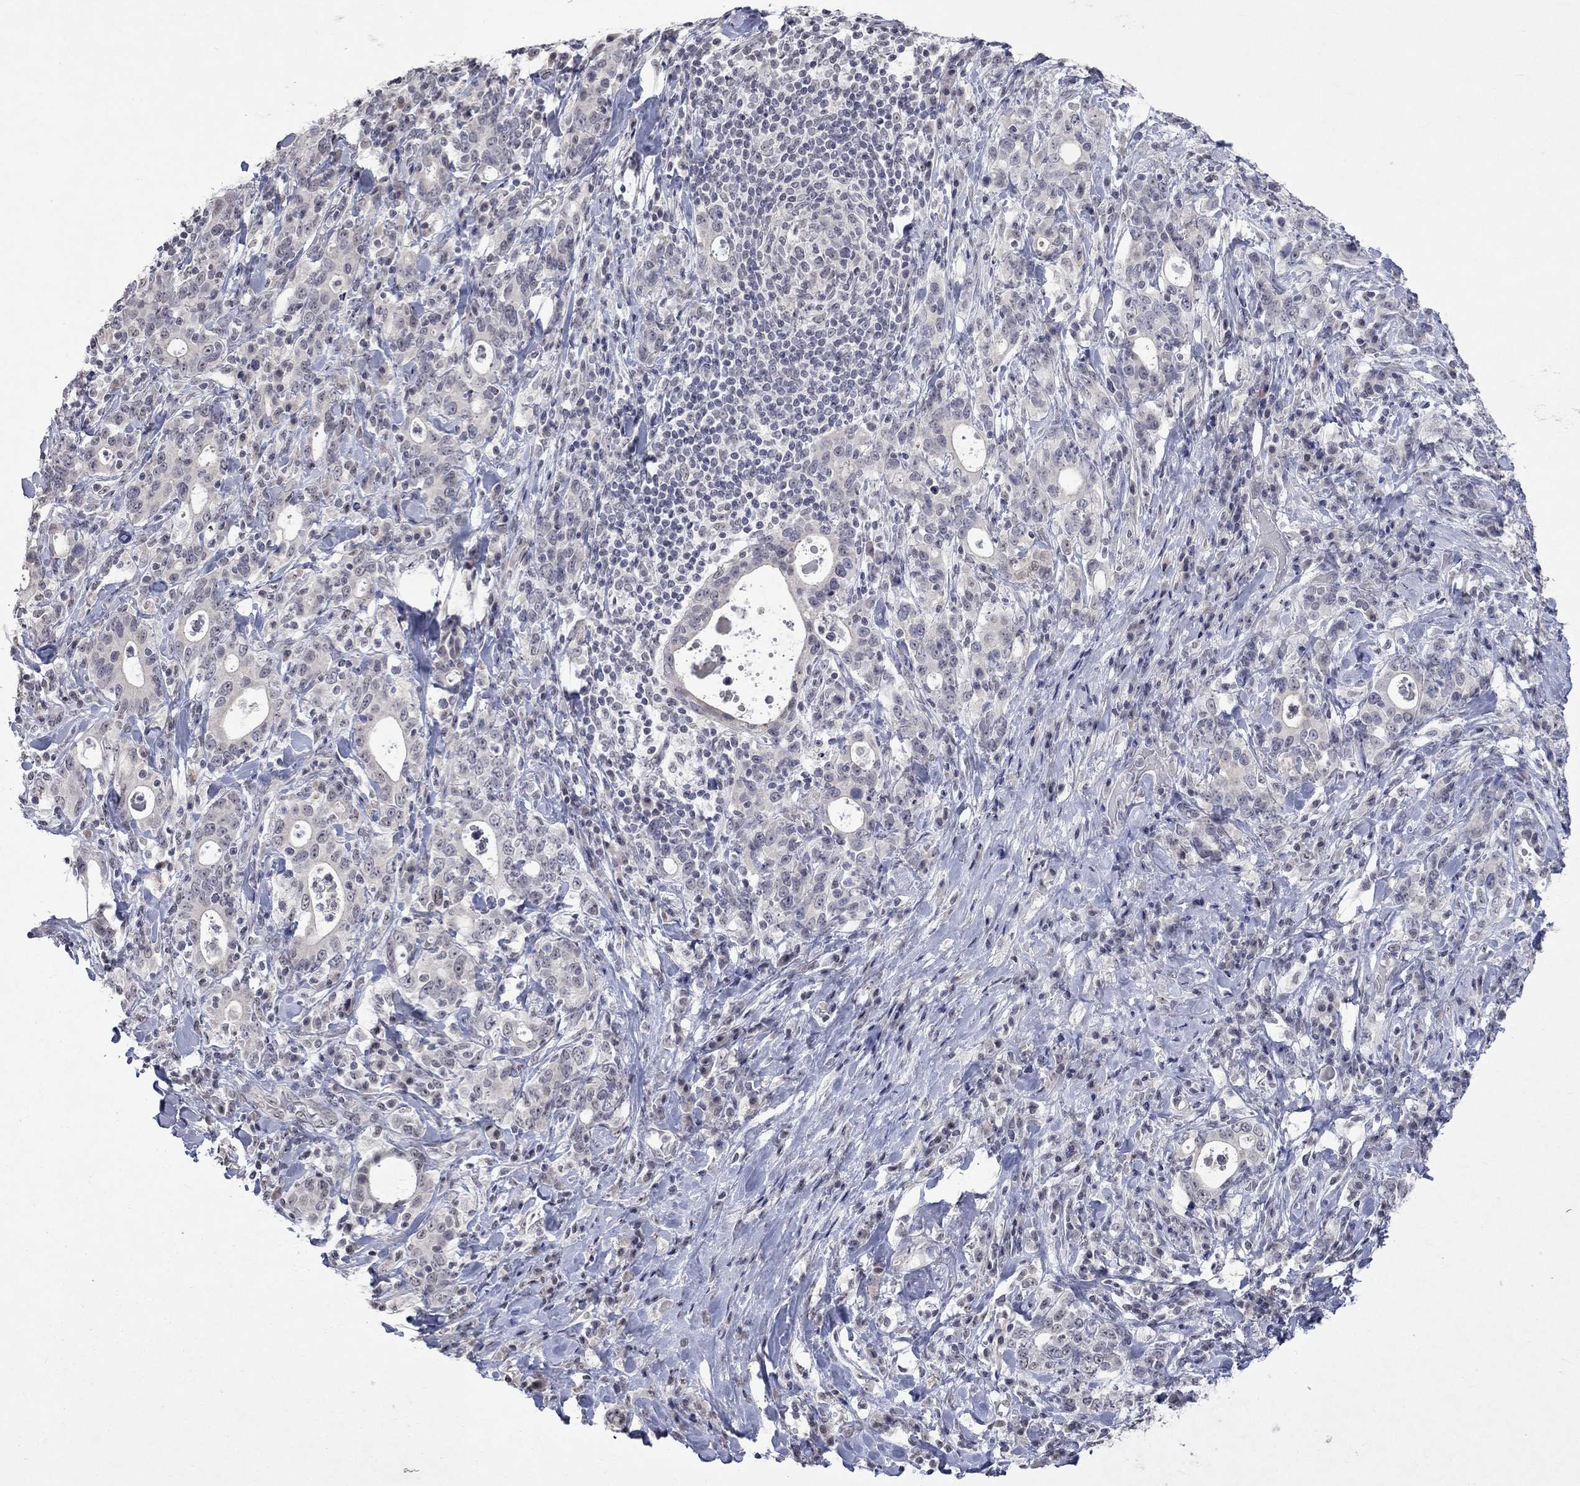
{"staining": {"intensity": "negative", "quantity": "none", "location": "none"}, "tissue": "stomach cancer", "cell_type": "Tumor cells", "image_type": "cancer", "snomed": [{"axis": "morphology", "description": "Adenocarcinoma, NOS"}, {"axis": "topography", "description": "Stomach"}], "caption": "A photomicrograph of stomach adenocarcinoma stained for a protein demonstrates no brown staining in tumor cells.", "gene": "TMEM143", "patient": {"sex": "male", "age": 79}}